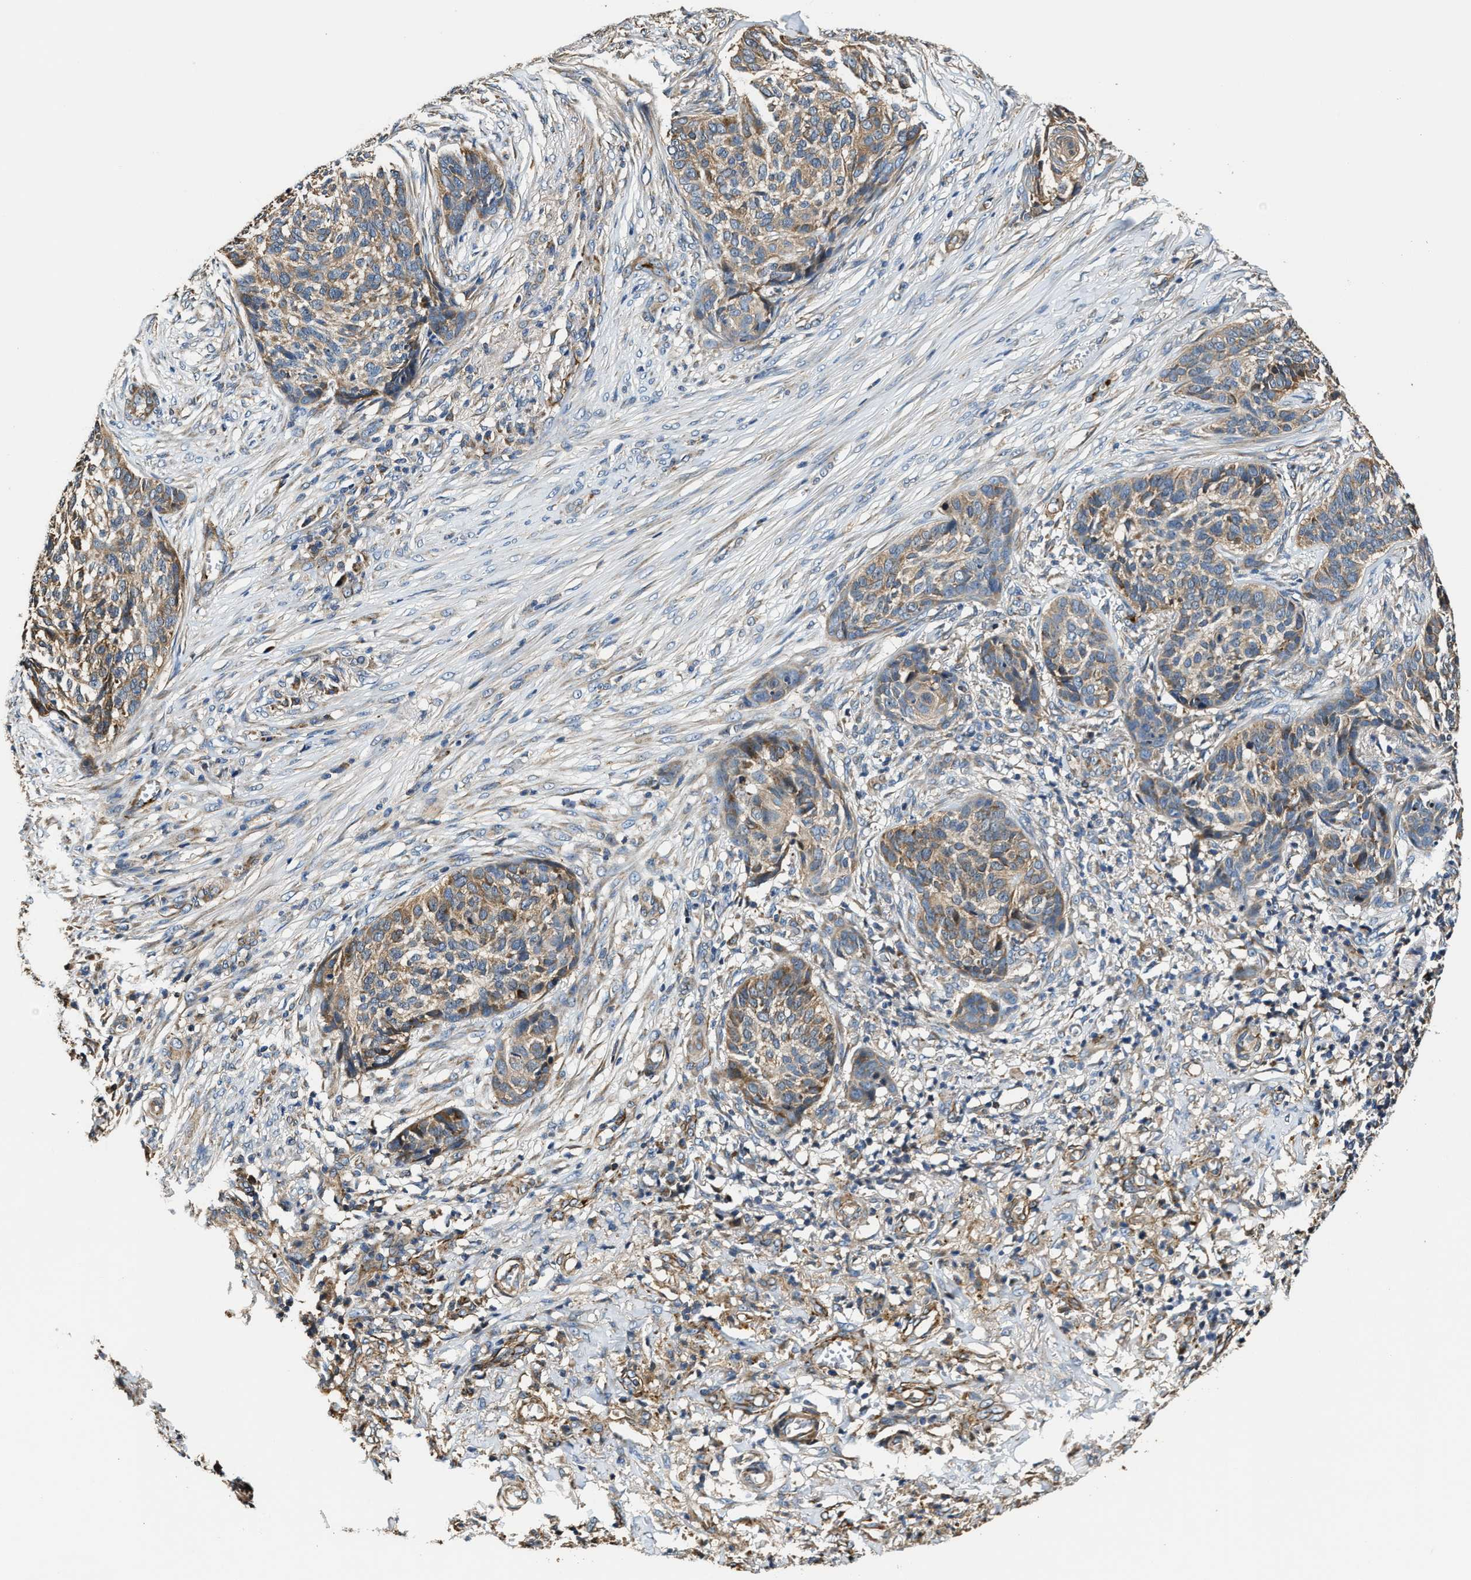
{"staining": {"intensity": "moderate", "quantity": "25%-75%", "location": "cytoplasmic/membranous"}, "tissue": "skin cancer", "cell_type": "Tumor cells", "image_type": "cancer", "snomed": [{"axis": "morphology", "description": "Basal cell carcinoma"}, {"axis": "topography", "description": "Skin"}], "caption": "Skin cancer tissue exhibits moderate cytoplasmic/membranous staining in about 25%-75% of tumor cells, visualized by immunohistochemistry.", "gene": "GFRA3", "patient": {"sex": "male", "age": 85}}